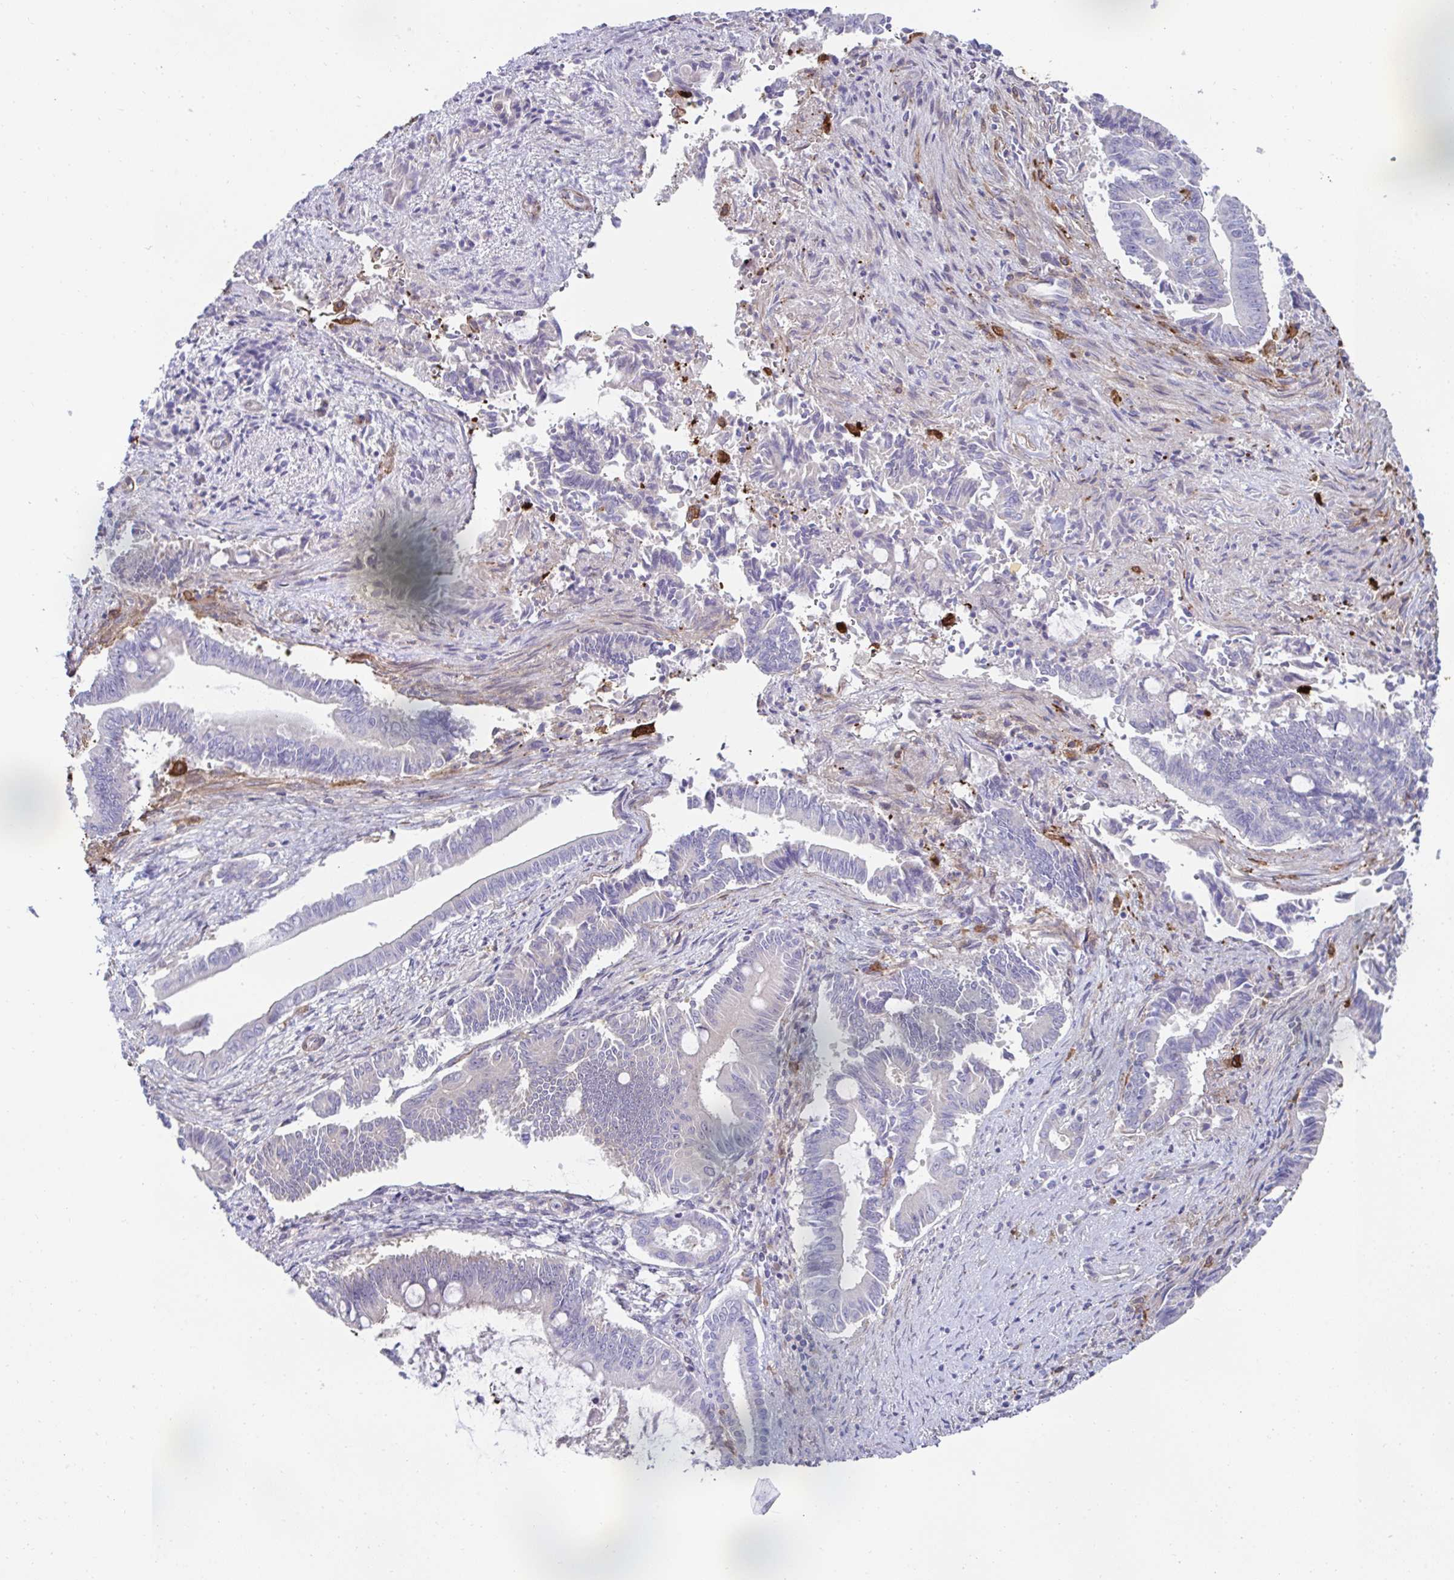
{"staining": {"intensity": "negative", "quantity": "none", "location": "none"}, "tissue": "pancreatic cancer", "cell_type": "Tumor cells", "image_type": "cancer", "snomed": [{"axis": "morphology", "description": "Adenocarcinoma, NOS"}, {"axis": "topography", "description": "Pancreas"}], "caption": "Tumor cells are negative for protein expression in human pancreatic adenocarcinoma.", "gene": "FBXL13", "patient": {"sex": "male", "age": 68}}